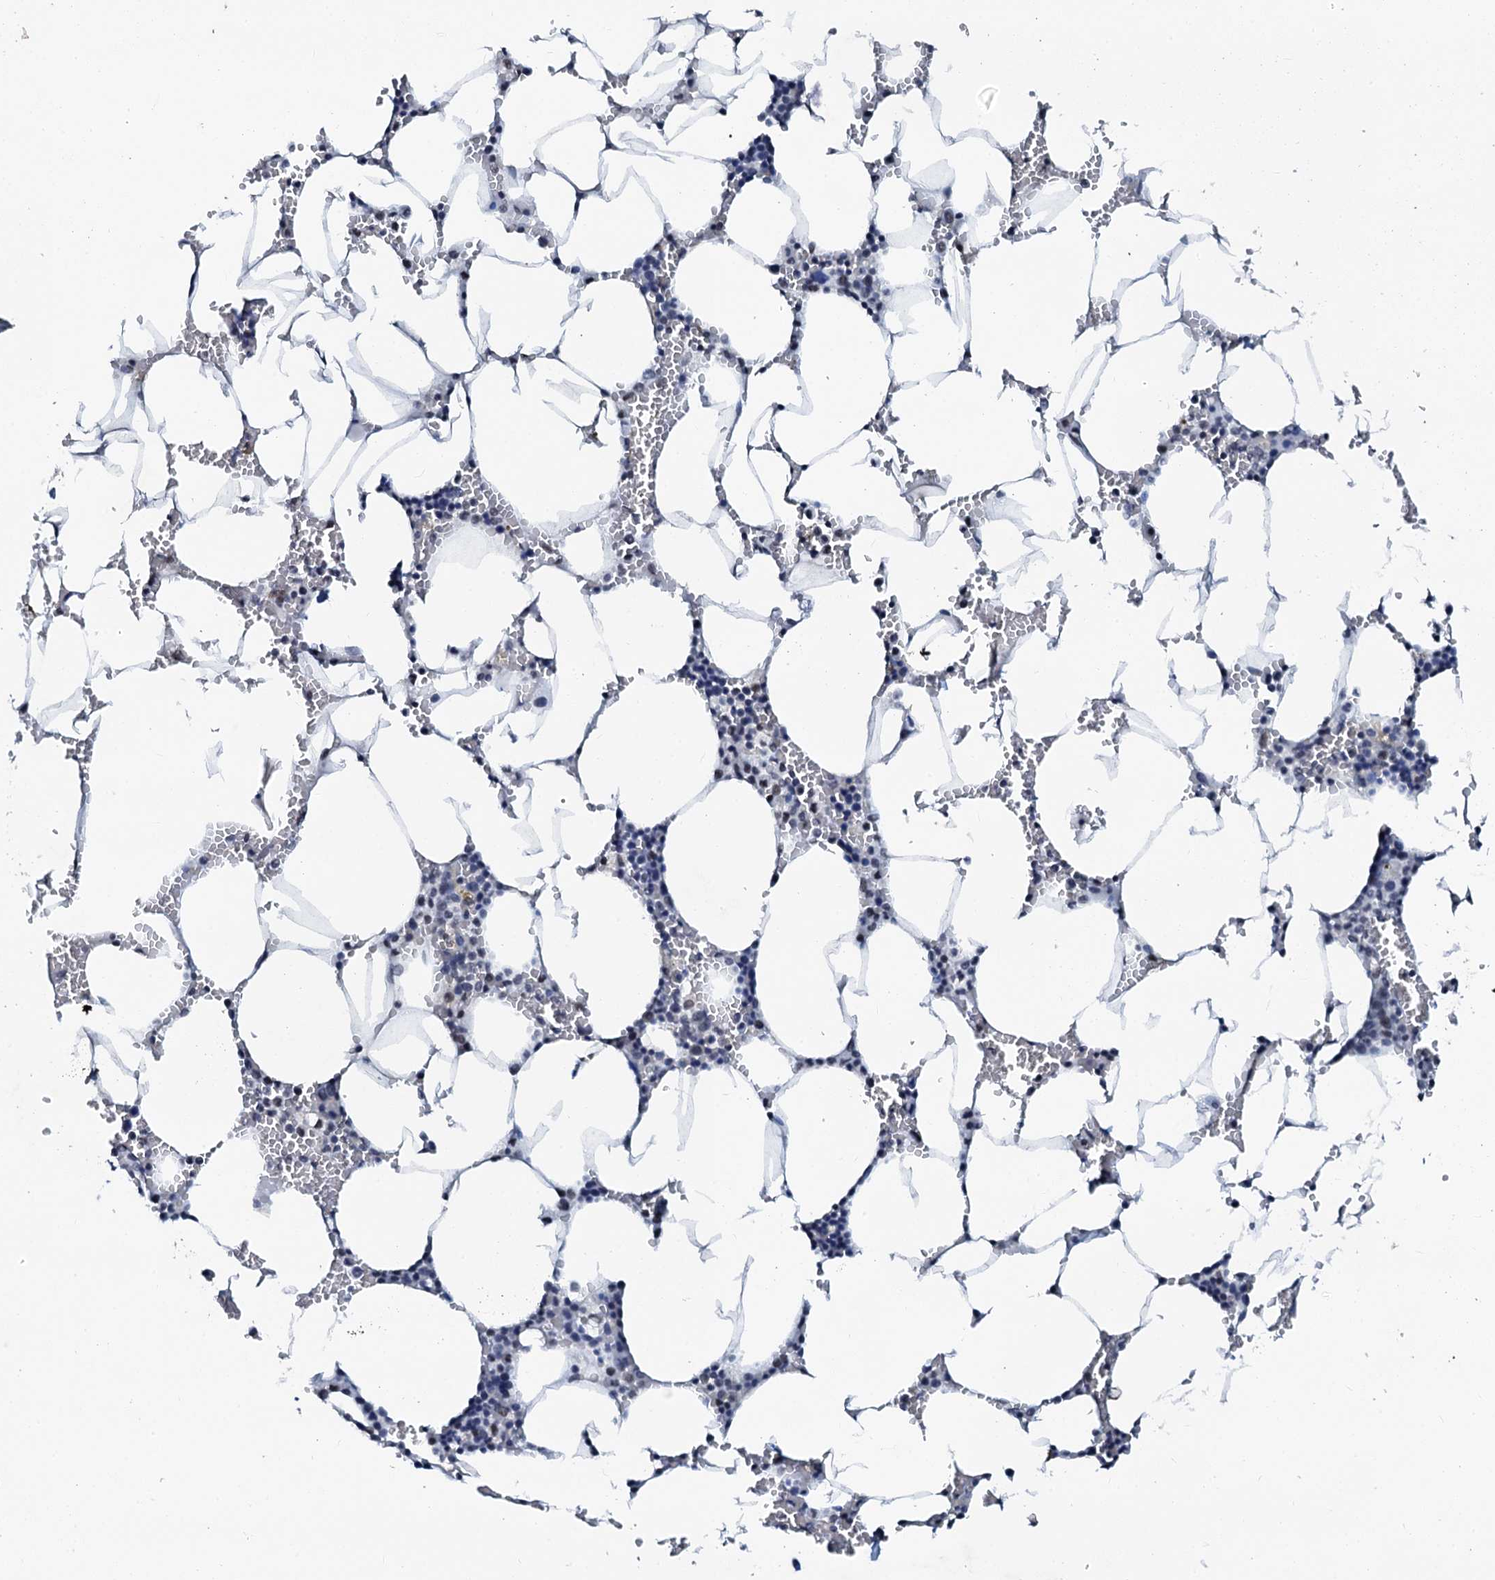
{"staining": {"intensity": "moderate", "quantity": "25%-75%", "location": "nuclear"}, "tissue": "bone marrow", "cell_type": "Hematopoietic cells", "image_type": "normal", "snomed": [{"axis": "morphology", "description": "Normal tissue, NOS"}, {"axis": "topography", "description": "Bone marrow"}], "caption": "Immunohistochemical staining of normal bone marrow reveals moderate nuclear protein positivity in approximately 25%-75% of hematopoietic cells.", "gene": "SLTM", "patient": {"sex": "male", "age": 70}}